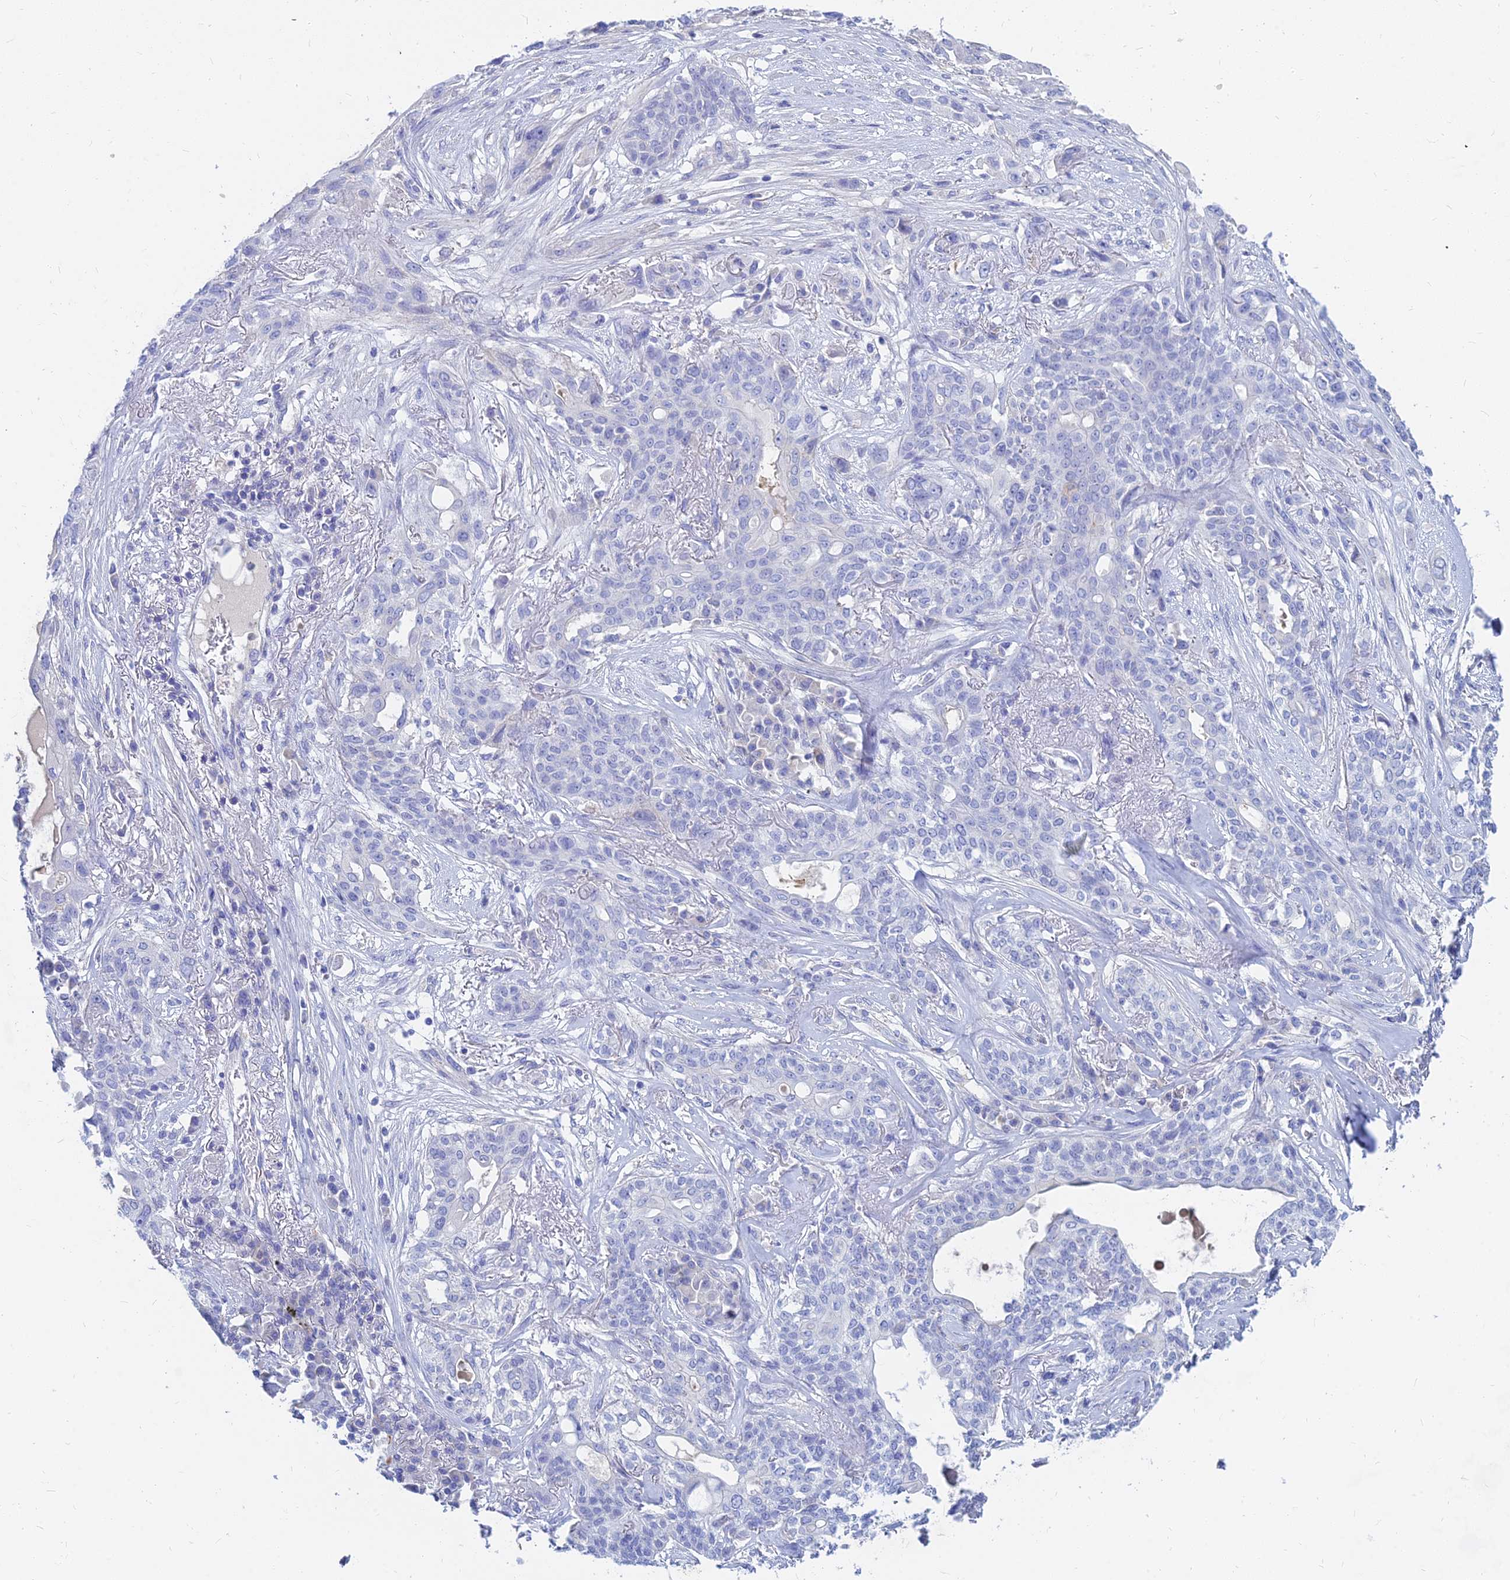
{"staining": {"intensity": "negative", "quantity": "none", "location": "none"}, "tissue": "lung cancer", "cell_type": "Tumor cells", "image_type": "cancer", "snomed": [{"axis": "morphology", "description": "Squamous cell carcinoma, NOS"}, {"axis": "topography", "description": "Lung"}], "caption": "Immunohistochemical staining of human lung cancer (squamous cell carcinoma) displays no significant positivity in tumor cells. (Brightfield microscopy of DAB immunohistochemistry at high magnification).", "gene": "ZNF552", "patient": {"sex": "female", "age": 70}}